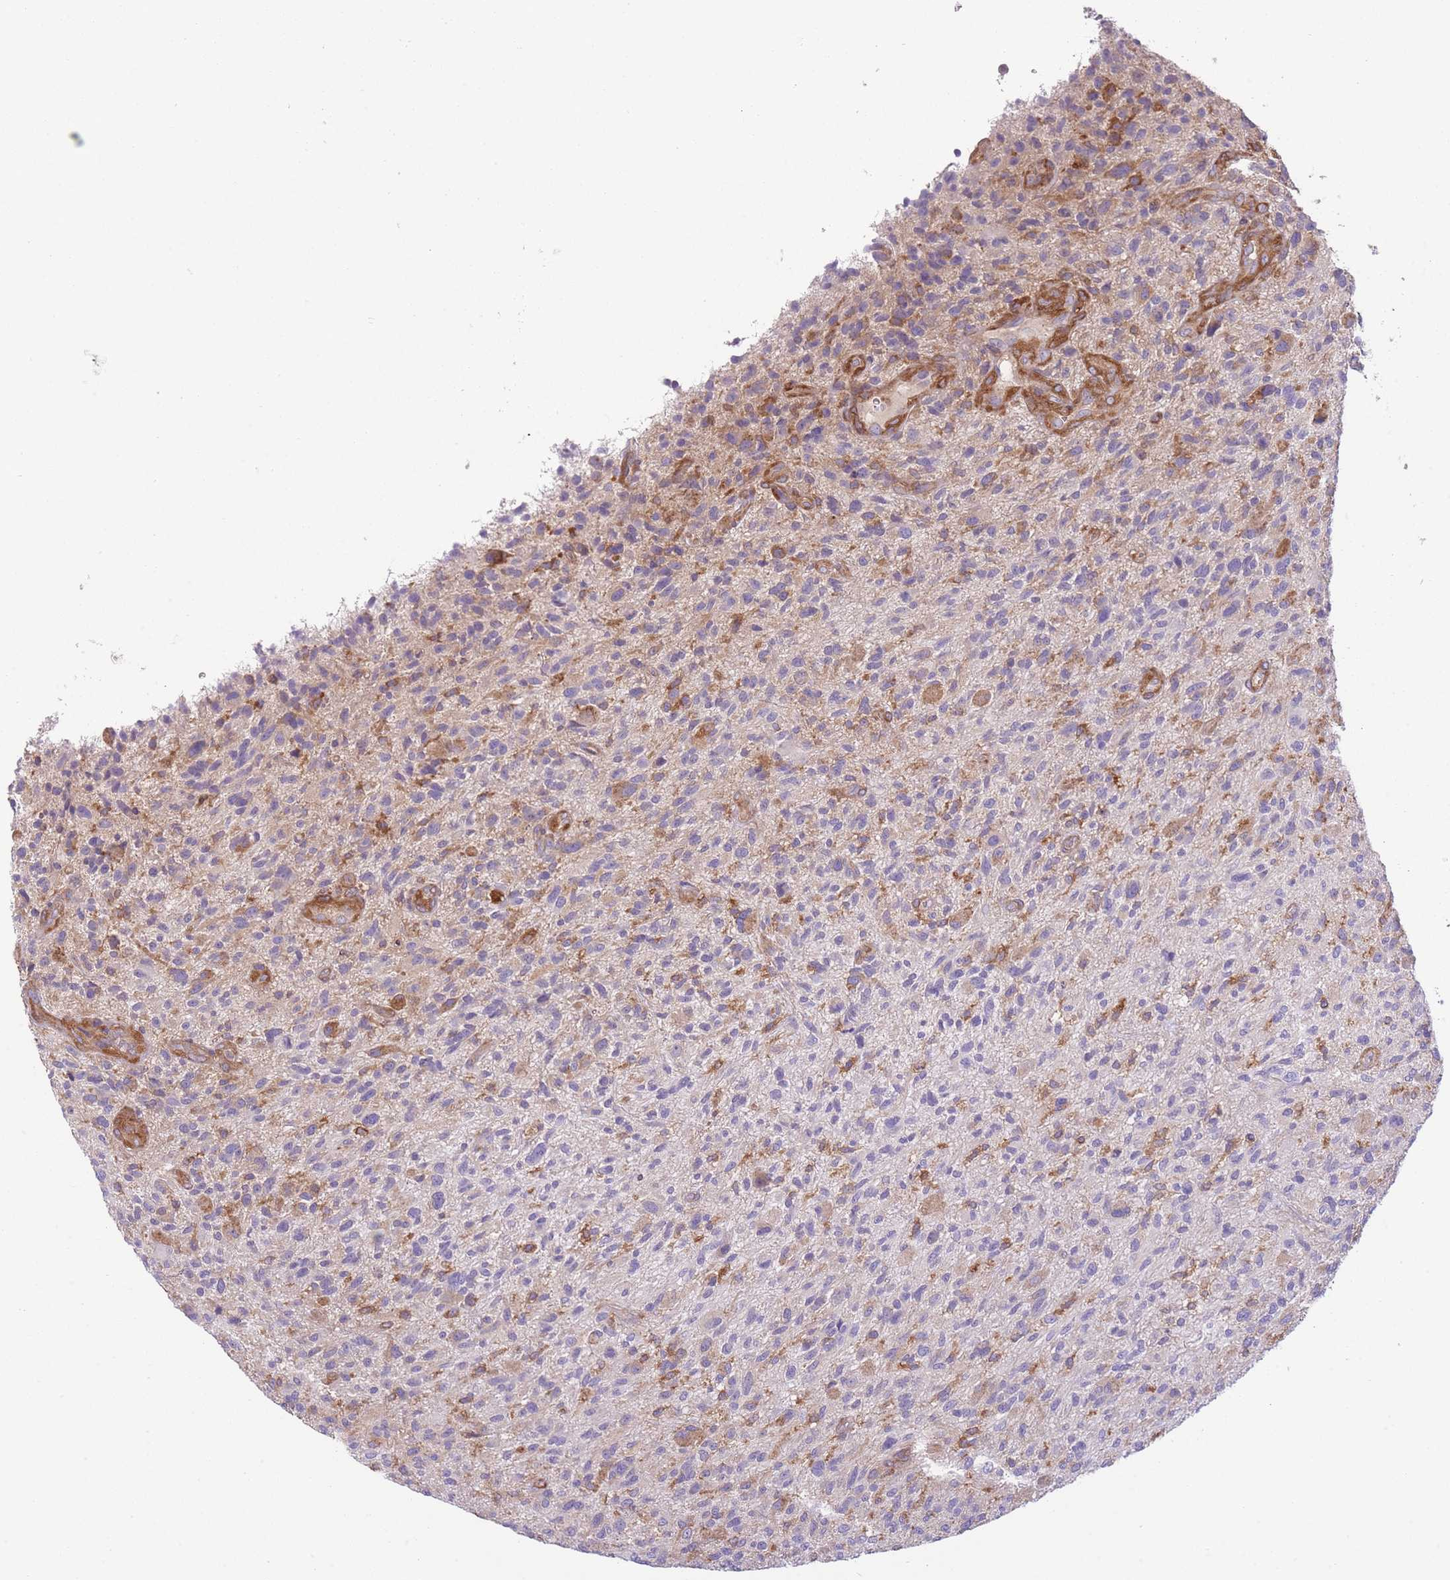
{"staining": {"intensity": "negative", "quantity": "none", "location": "none"}, "tissue": "glioma", "cell_type": "Tumor cells", "image_type": "cancer", "snomed": [{"axis": "morphology", "description": "Glioma, malignant, High grade"}, {"axis": "topography", "description": "Brain"}], "caption": "An immunohistochemistry histopathology image of malignant high-grade glioma is shown. There is no staining in tumor cells of malignant high-grade glioma.", "gene": "PRKAR1A", "patient": {"sex": "male", "age": 47}}